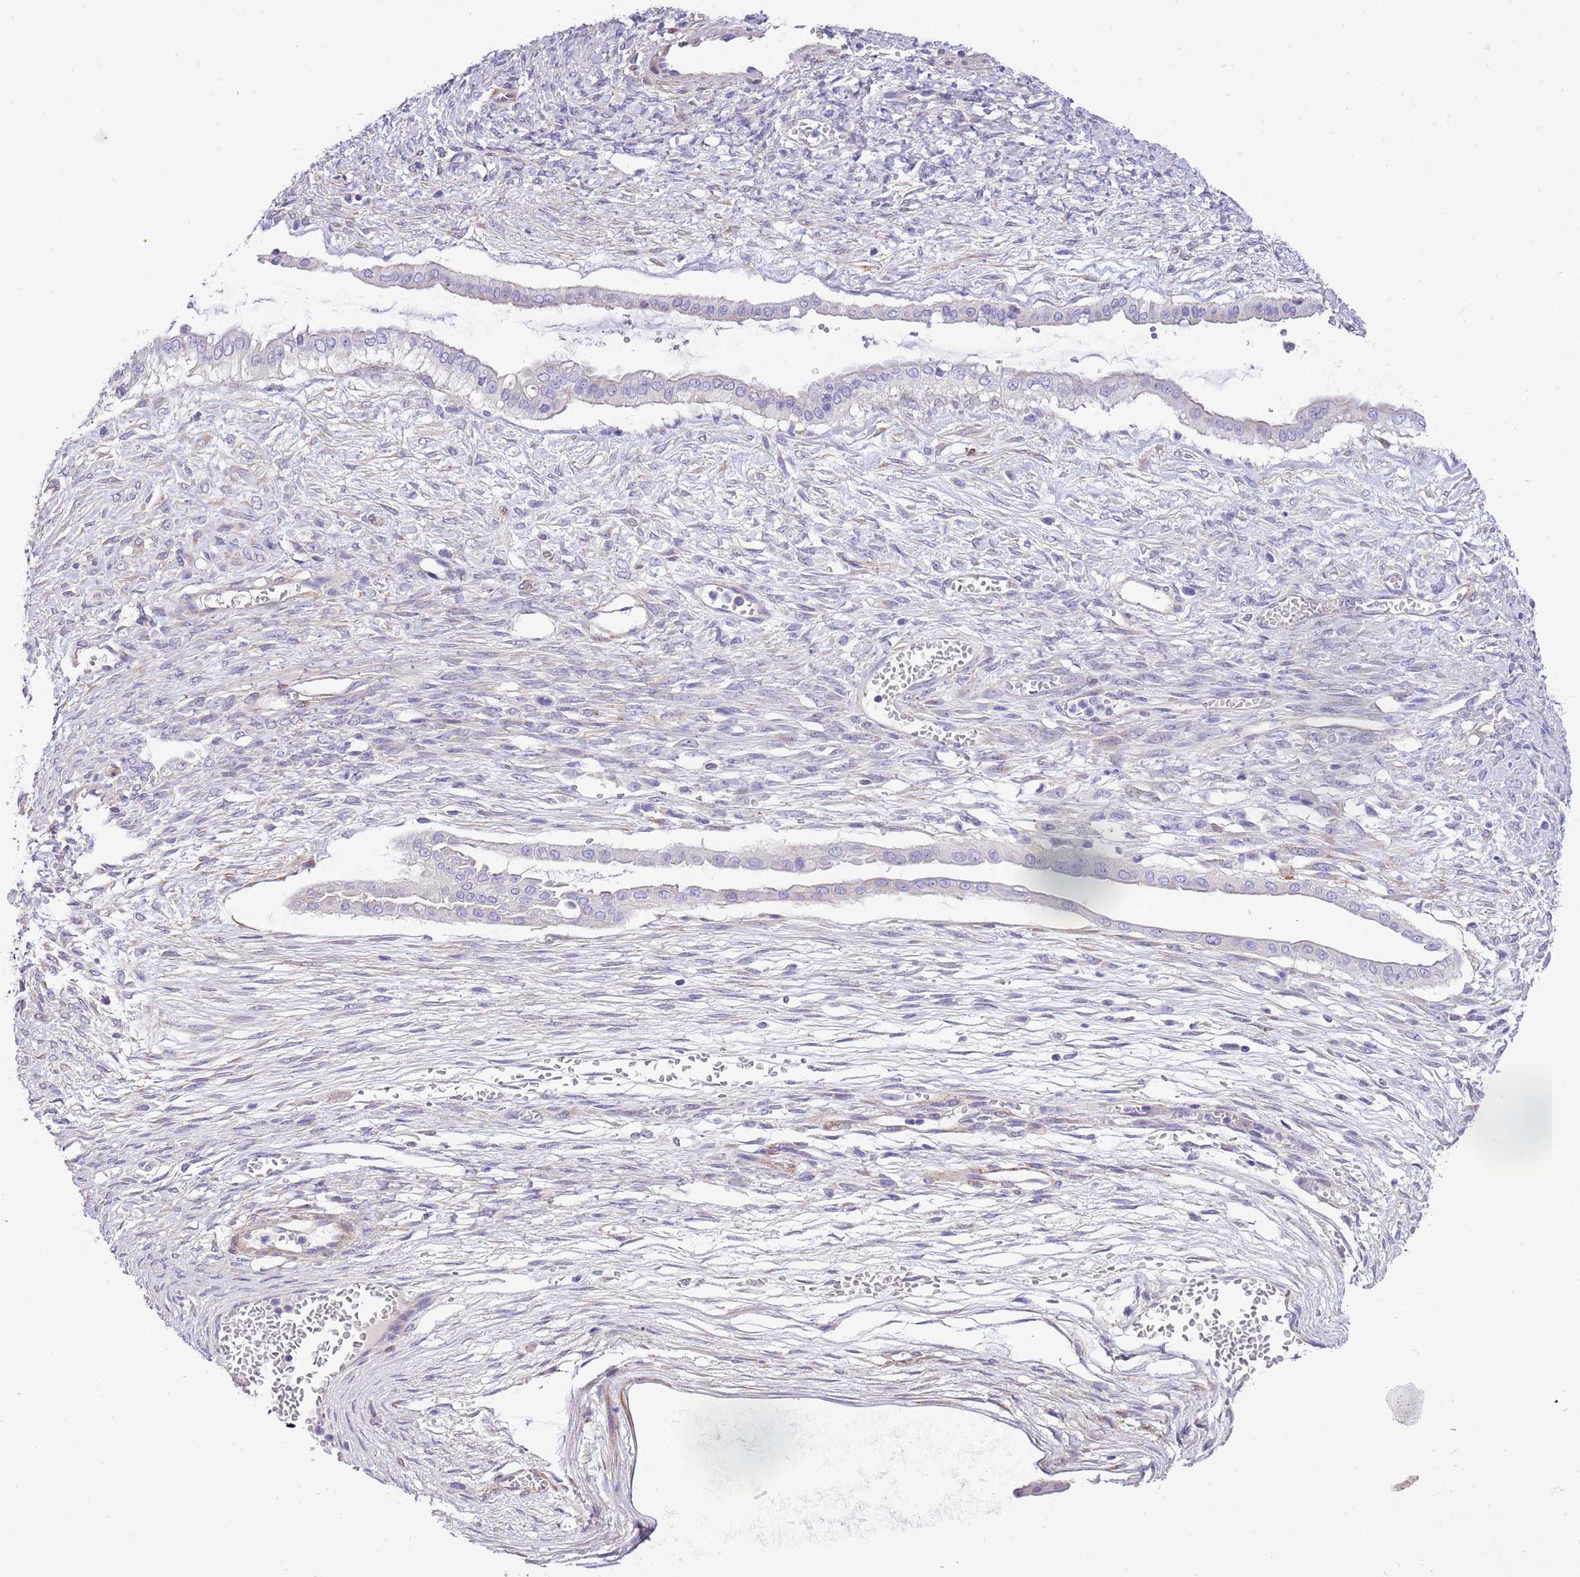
{"staining": {"intensity": "weak", "quantity": "<25%", "location": "cytoplasmic/membranous"}, "tissue": "ovarian cancer", "cell_type": "Tumor cells", "image_type": "cancer", "snomed": [{"axis": "morphology", "description": "Cystadenocarcinoma, mucinous, NOS"}, {"axis": "topography", "description": "Ovary"}], "caption": "Immunohistochemistry (IHC) image of neoplastic tissue: human ovarian cancer (mucinous cystadenocarcinoma) stained with DAB (3,3'-diaminobenzidine) demonstrates no significant protein staining in tumor cells.", "gene": "SERINC3", "patient": {"sex": "female", "age": 73}}